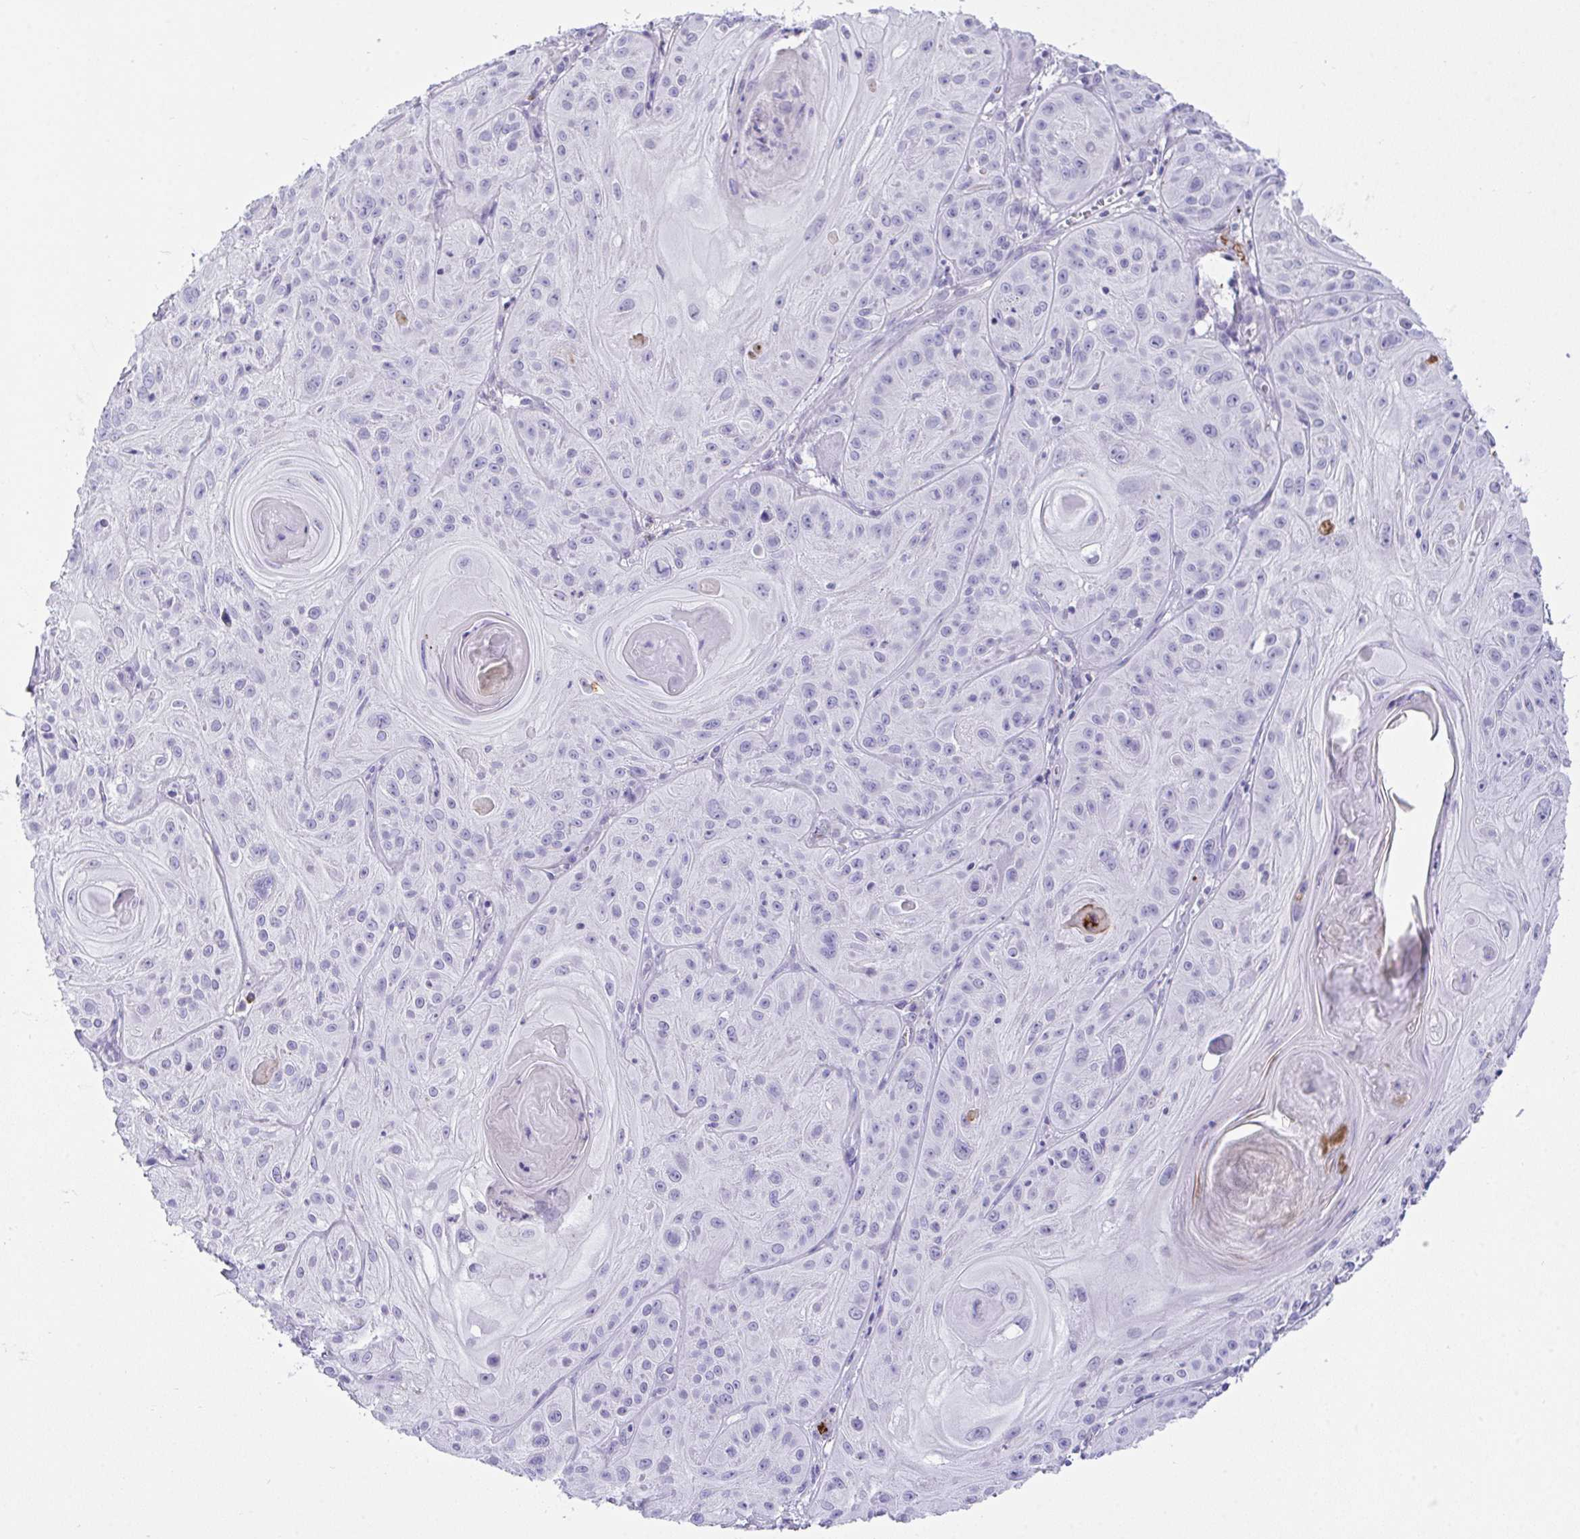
{"staining": {"intensity": "negative", "quantity": "none", "location": "none"}, "tissue": "skin cancer", "cell_type": "Tumor cells", "image_type": "cancer", "snomed": [{"axis": "morphology", "description": "Squamous cell carcinoma, NOS"}, {"axis": "topography", "description": "Skin"}], "caption": "Immunohistochemistry (IHC) image of neoplastic tissue: human squamous cell carcinoma (skin) stained with DAB (3,3'-diaminobenzidine) reveals no significant protein staining in tumor cells. The staining is performed using DAB brown chromogen with nuclei counter-stained in using hematoxylin.", "gene": "KMT2E", "patient": {"sex": "male", "age": 85}}